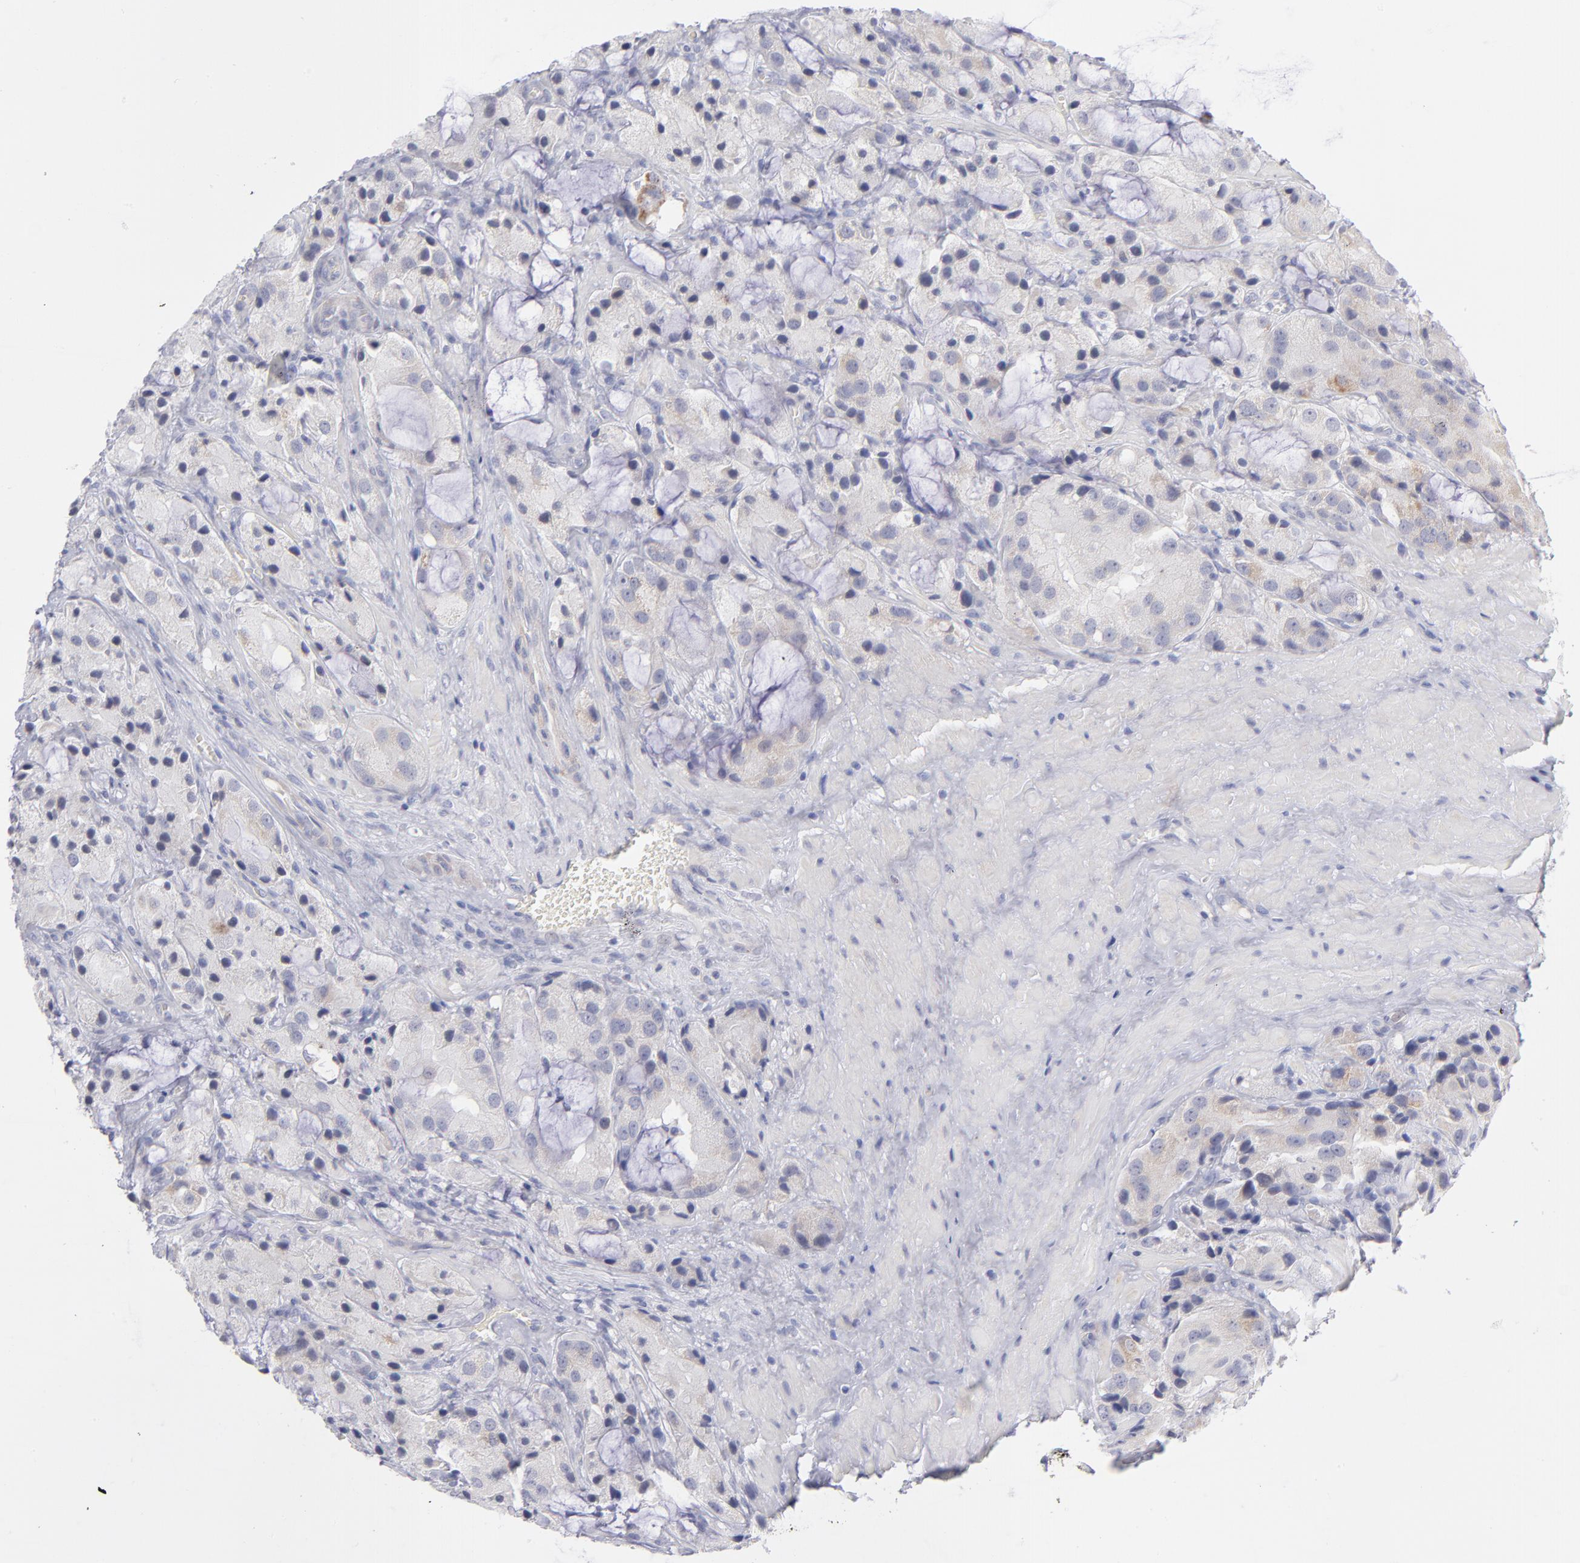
{"staining": {"intensity": "weak", "quantity": "<25%", "location": "cytoplasmic/membranous"}, "tissue": "prostate cancer", "cell_type": "Tumor cells", "image_type": "cancer", "snomed": [{"axis": "morphology", "description": "Adenocarcinoma, High grade"}, {"axis": "topography", "description": "Prostate"}], "caption": "This is an immunohistochemistry (IHC) histopathology image of human prostate cancer. There is no staining in tumor cells.", "gene": "MTHFD2", "patient": {"sex": "male", "age": 70}}